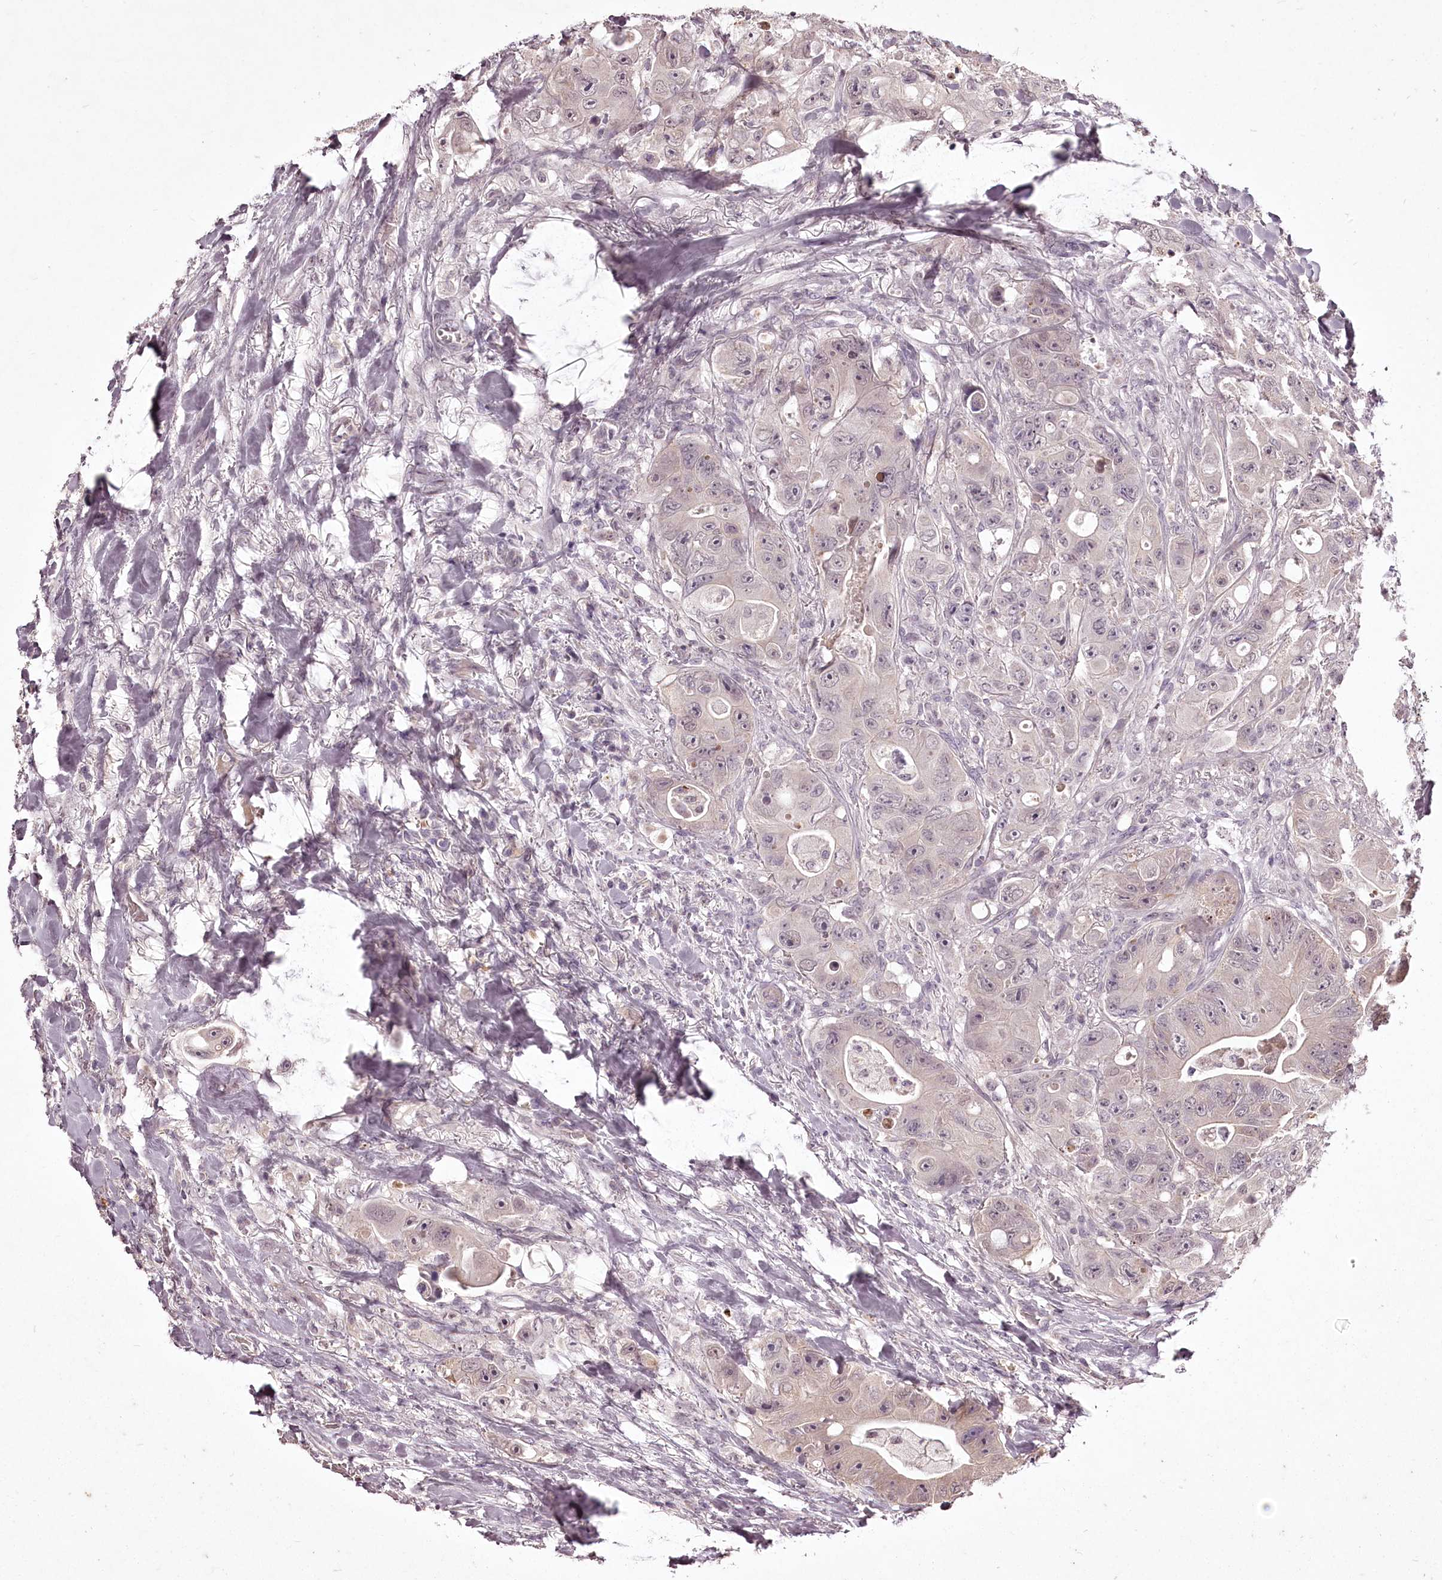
{"staining": {"intensity": "negative", "quantity": "none", "location": "none"}, "tissue": "colorectal cancer", "cell_type": "Tumor cells", "image_type": "cancer", "snomed": [{"axis": "morphology", "description": "Adenocarcinoma, NOS"}, {"axis": "topography", "description": "Colon"}], "caption": "Adenocarcinoma (colorectal) stained for a protein using immunohistochemistry exhibits no positivity tumor cells.", "gene": "ADRA1D", "patient": {"sex": "female", "age": 46}}